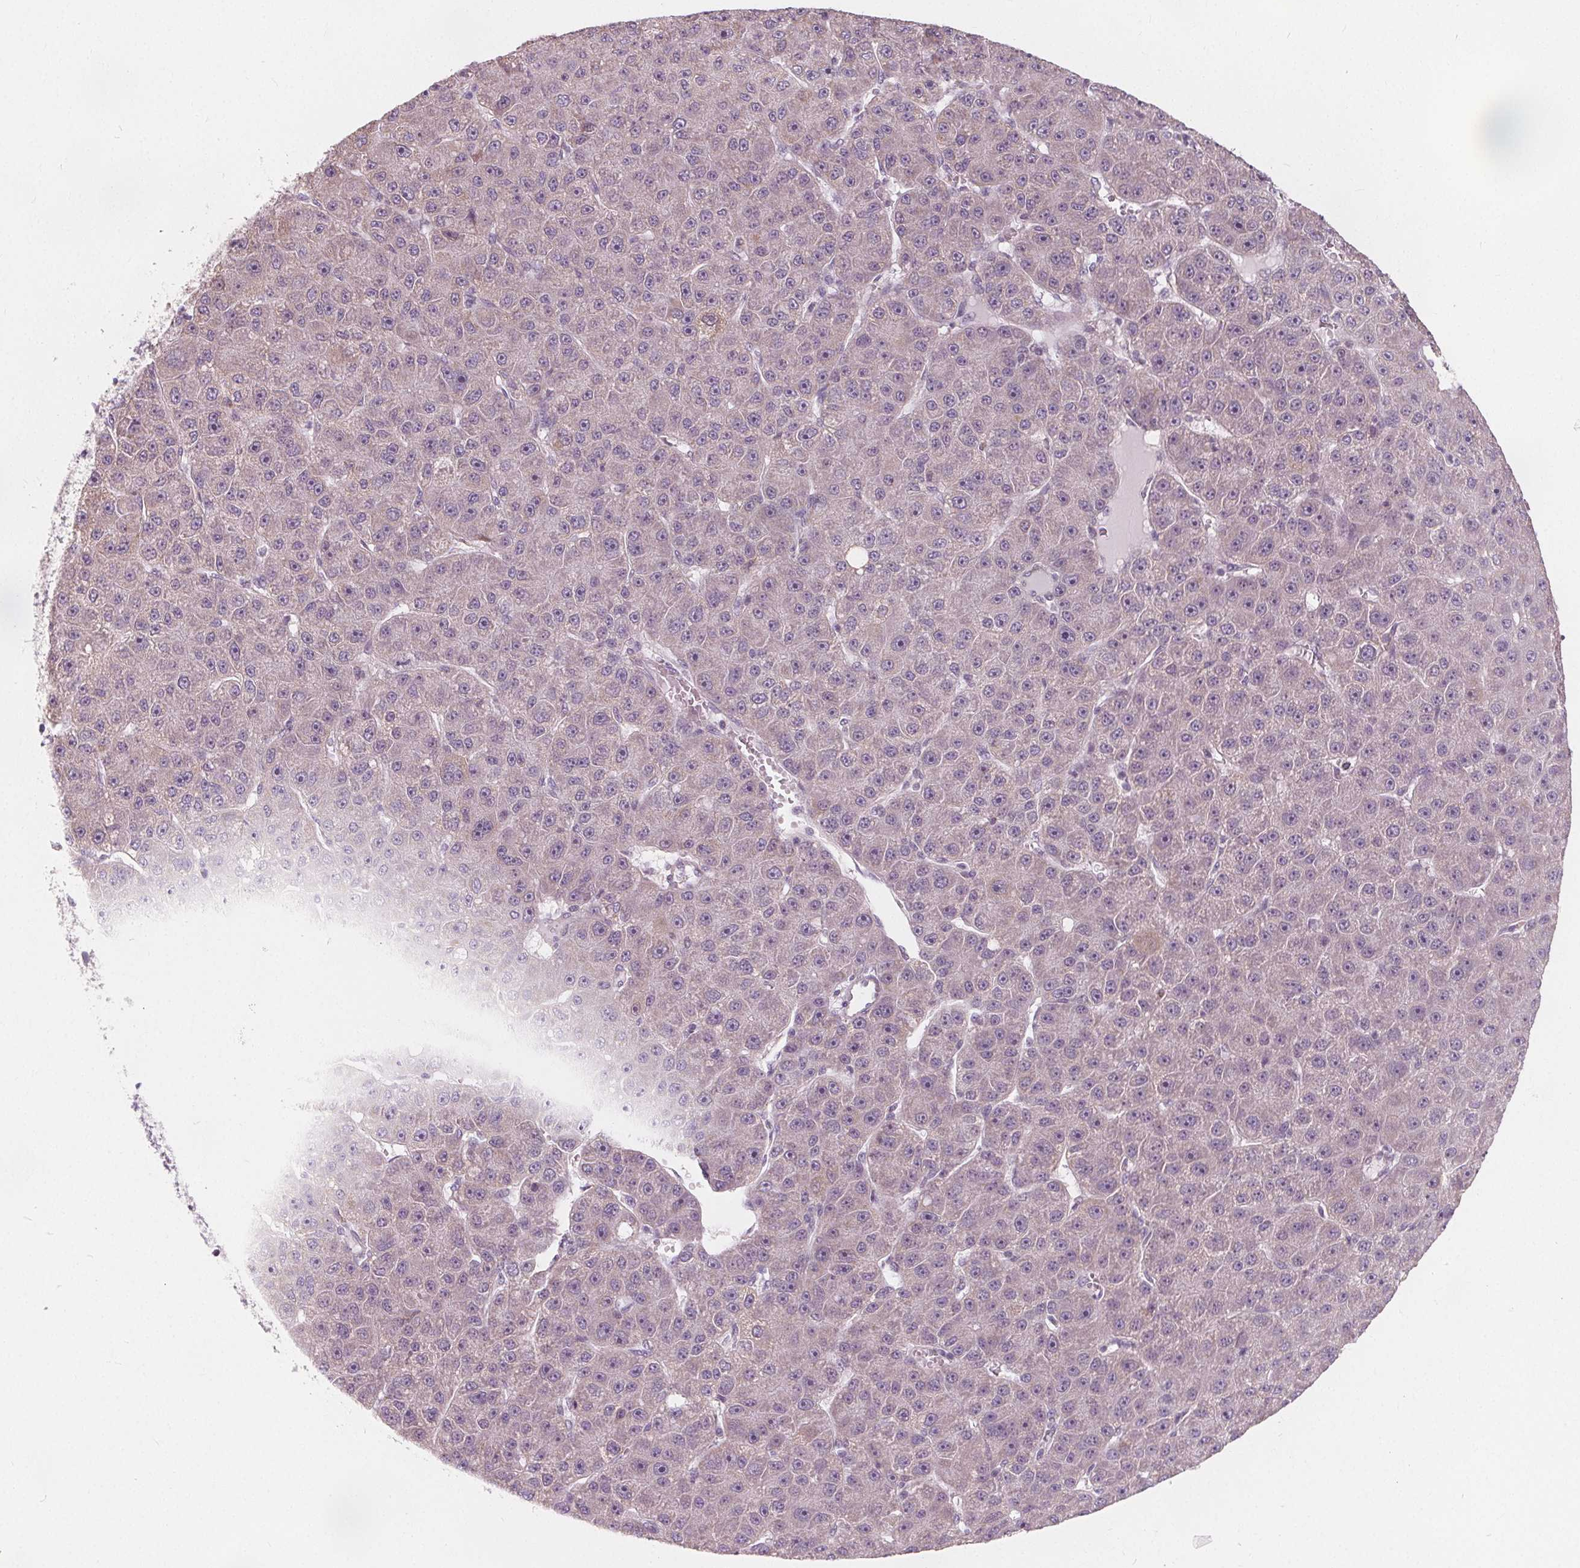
{"staining": {"intensity": "negative", "quantity": "none", "location": "none"}, "tissue": "liver cancer", "cell_type": "Tumor cells", "image_type": "cancer", "snomed": [{"axis": "morphology", "description": "Carcinoma, Hepatocellular, NOS"}, {"axis": "topography", "description": "Liver"}], "caption": "Immunohistochemical staining of liver cancer (hepatocellular carcinoma) reveals no significant staining in tumor cells.", "gene": "NUP210L", "patient": {"sex": "male", "age": 67}}